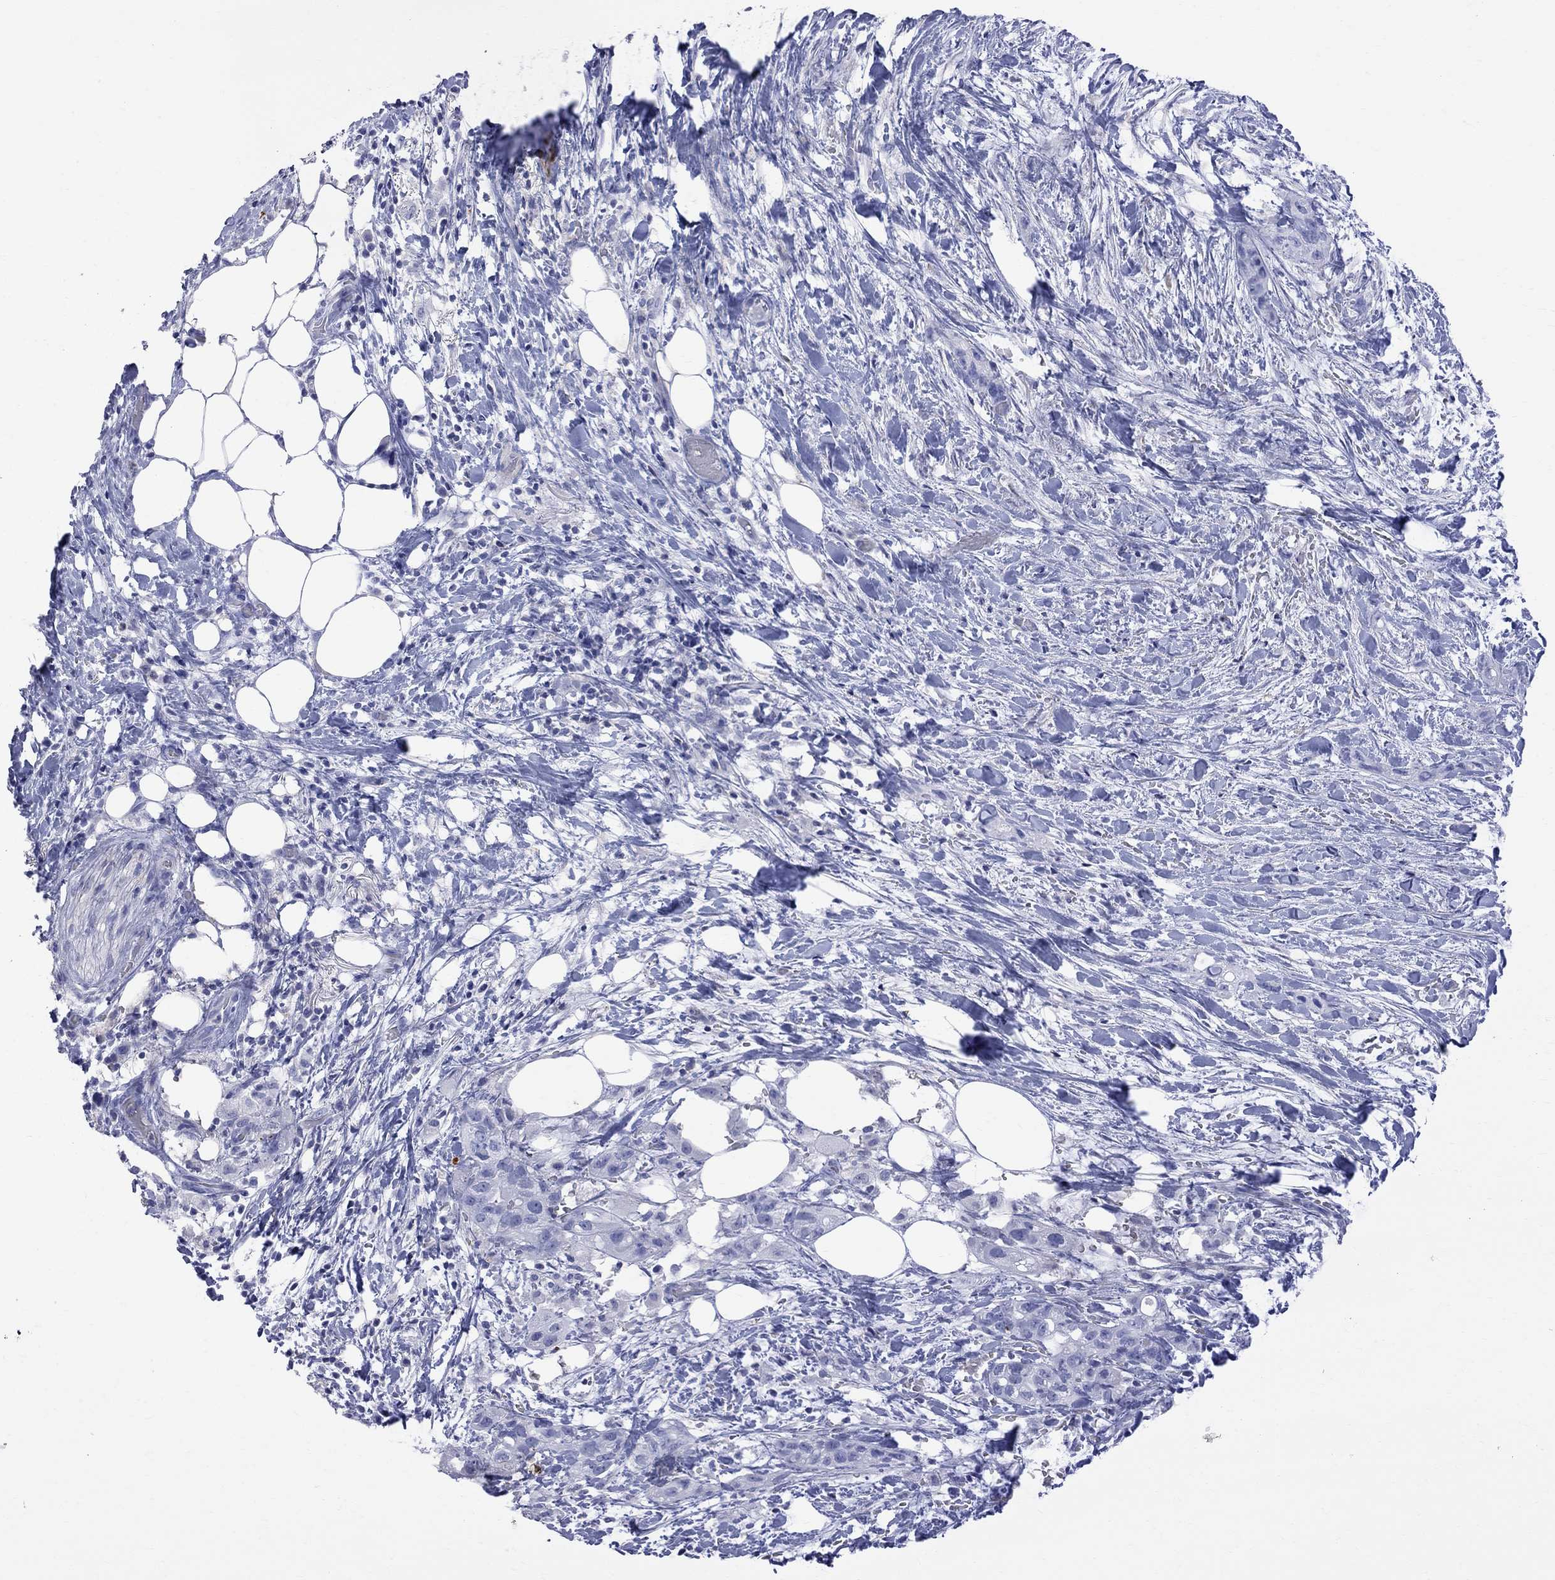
{"staining": {"intensity": "negative", "quantity": "none", "location": "none"}, "tissue": "pancreatic cancer", "cell_type": "Tumor cells", "image_type": "cancer", "snomed": [{"axis": "morphology", "description": "Adenocarcinoma, NOS"}, {"axis": "topography", "description": "Pancreas"}], "caption": "A high-resolution image shows immunohistochemistry staining of pancreatic cancer (adenocarcinoma), which reveals no significant positivity in tumor cells.", "gene": "S100A3", "patient": {"sex": "female", "age": 72}}